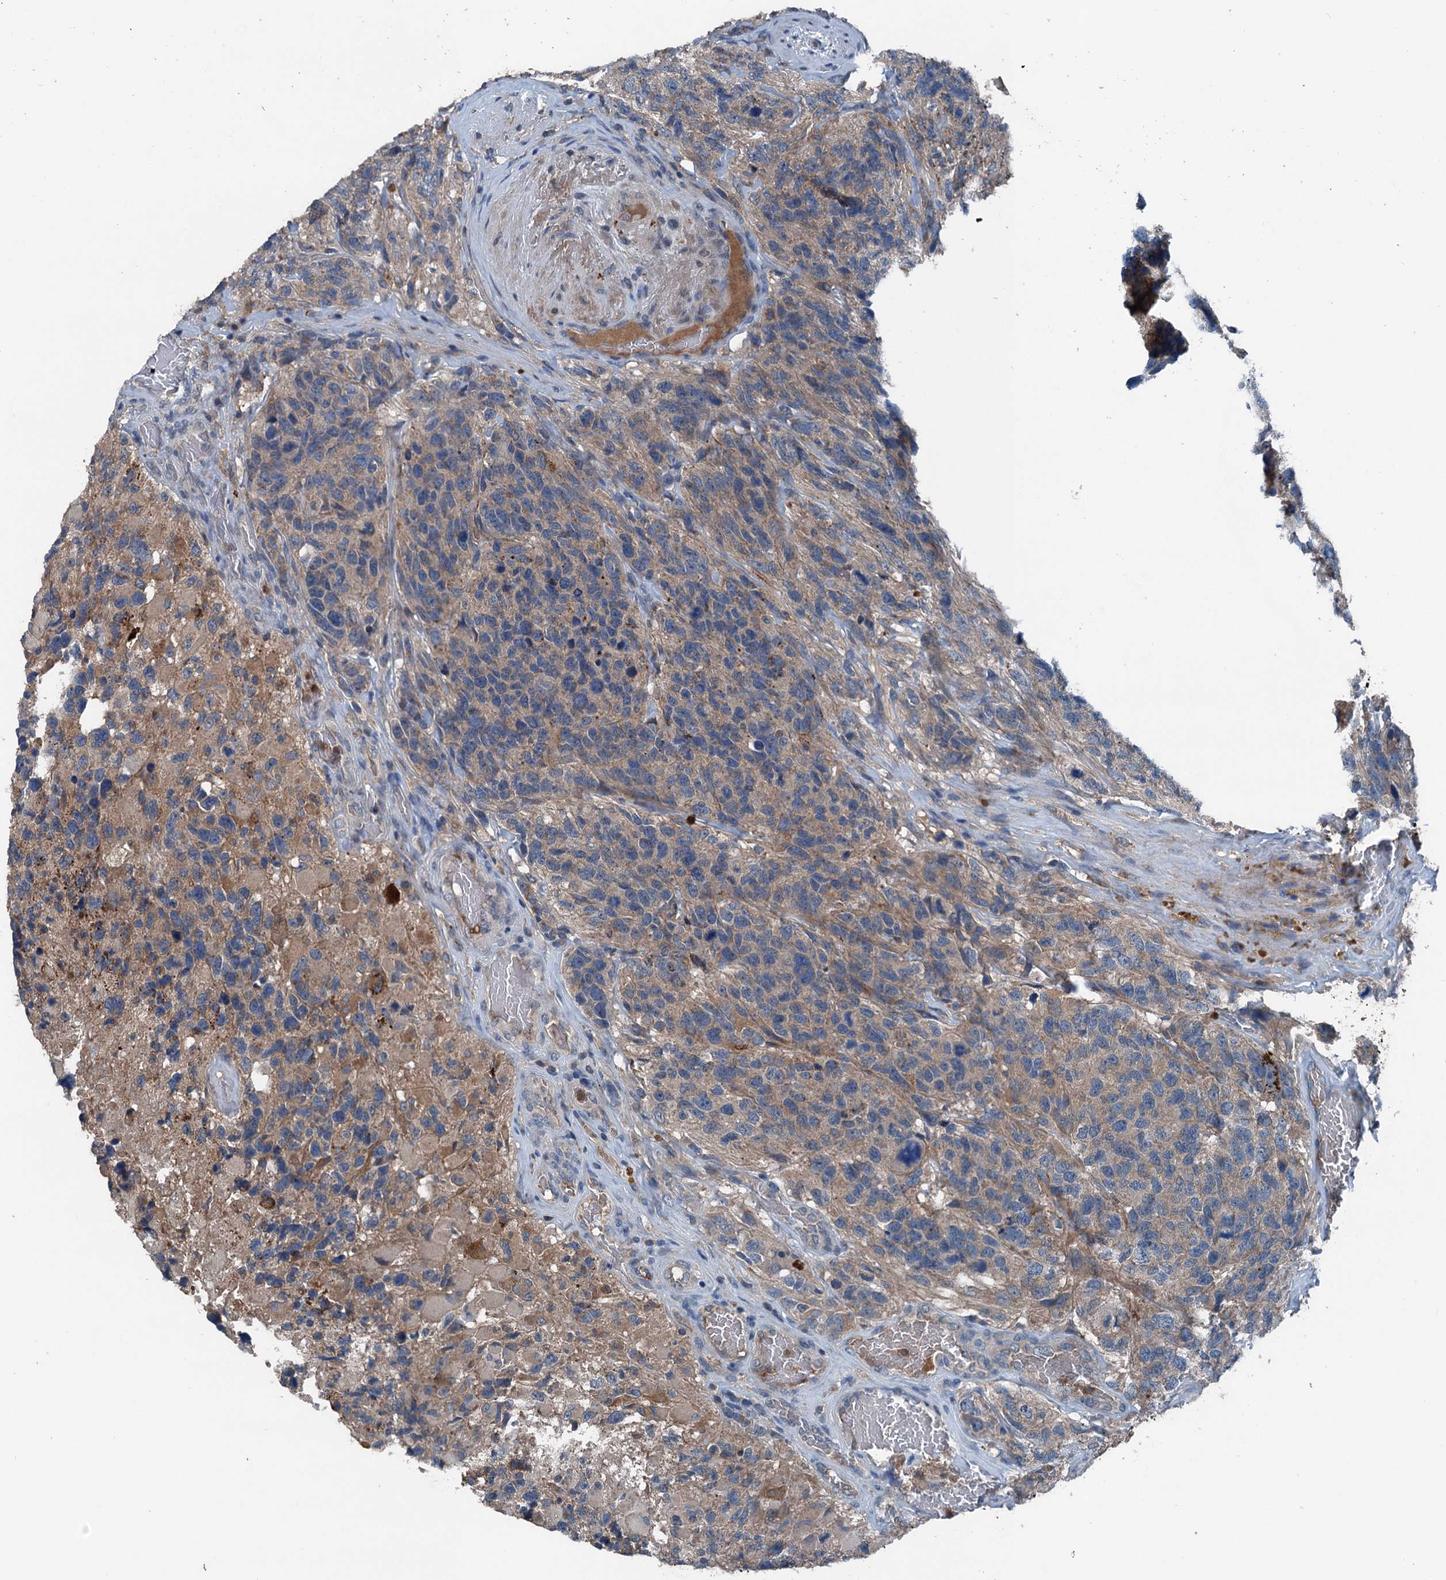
{"staining": {"intensity": "weak", "quantity": "25%-75%", "location": "cytoplasmic/membranous"}, "tissue": "glioma", "cell_type": "Tumor cells", "image_type": "cancer", "snomed": [{"axis": "morphology", "description": "Glioma, malignant, High grade"}, {"axis": "topography", "description": "Brain"}], "caption": "Tumor cells show low levels of weak cytoplasmic/membranous staining in approximately 25%-75% of cells in glioma.", "gene": "PDSS1", "patient": {"sex": "male", "age": 69}}